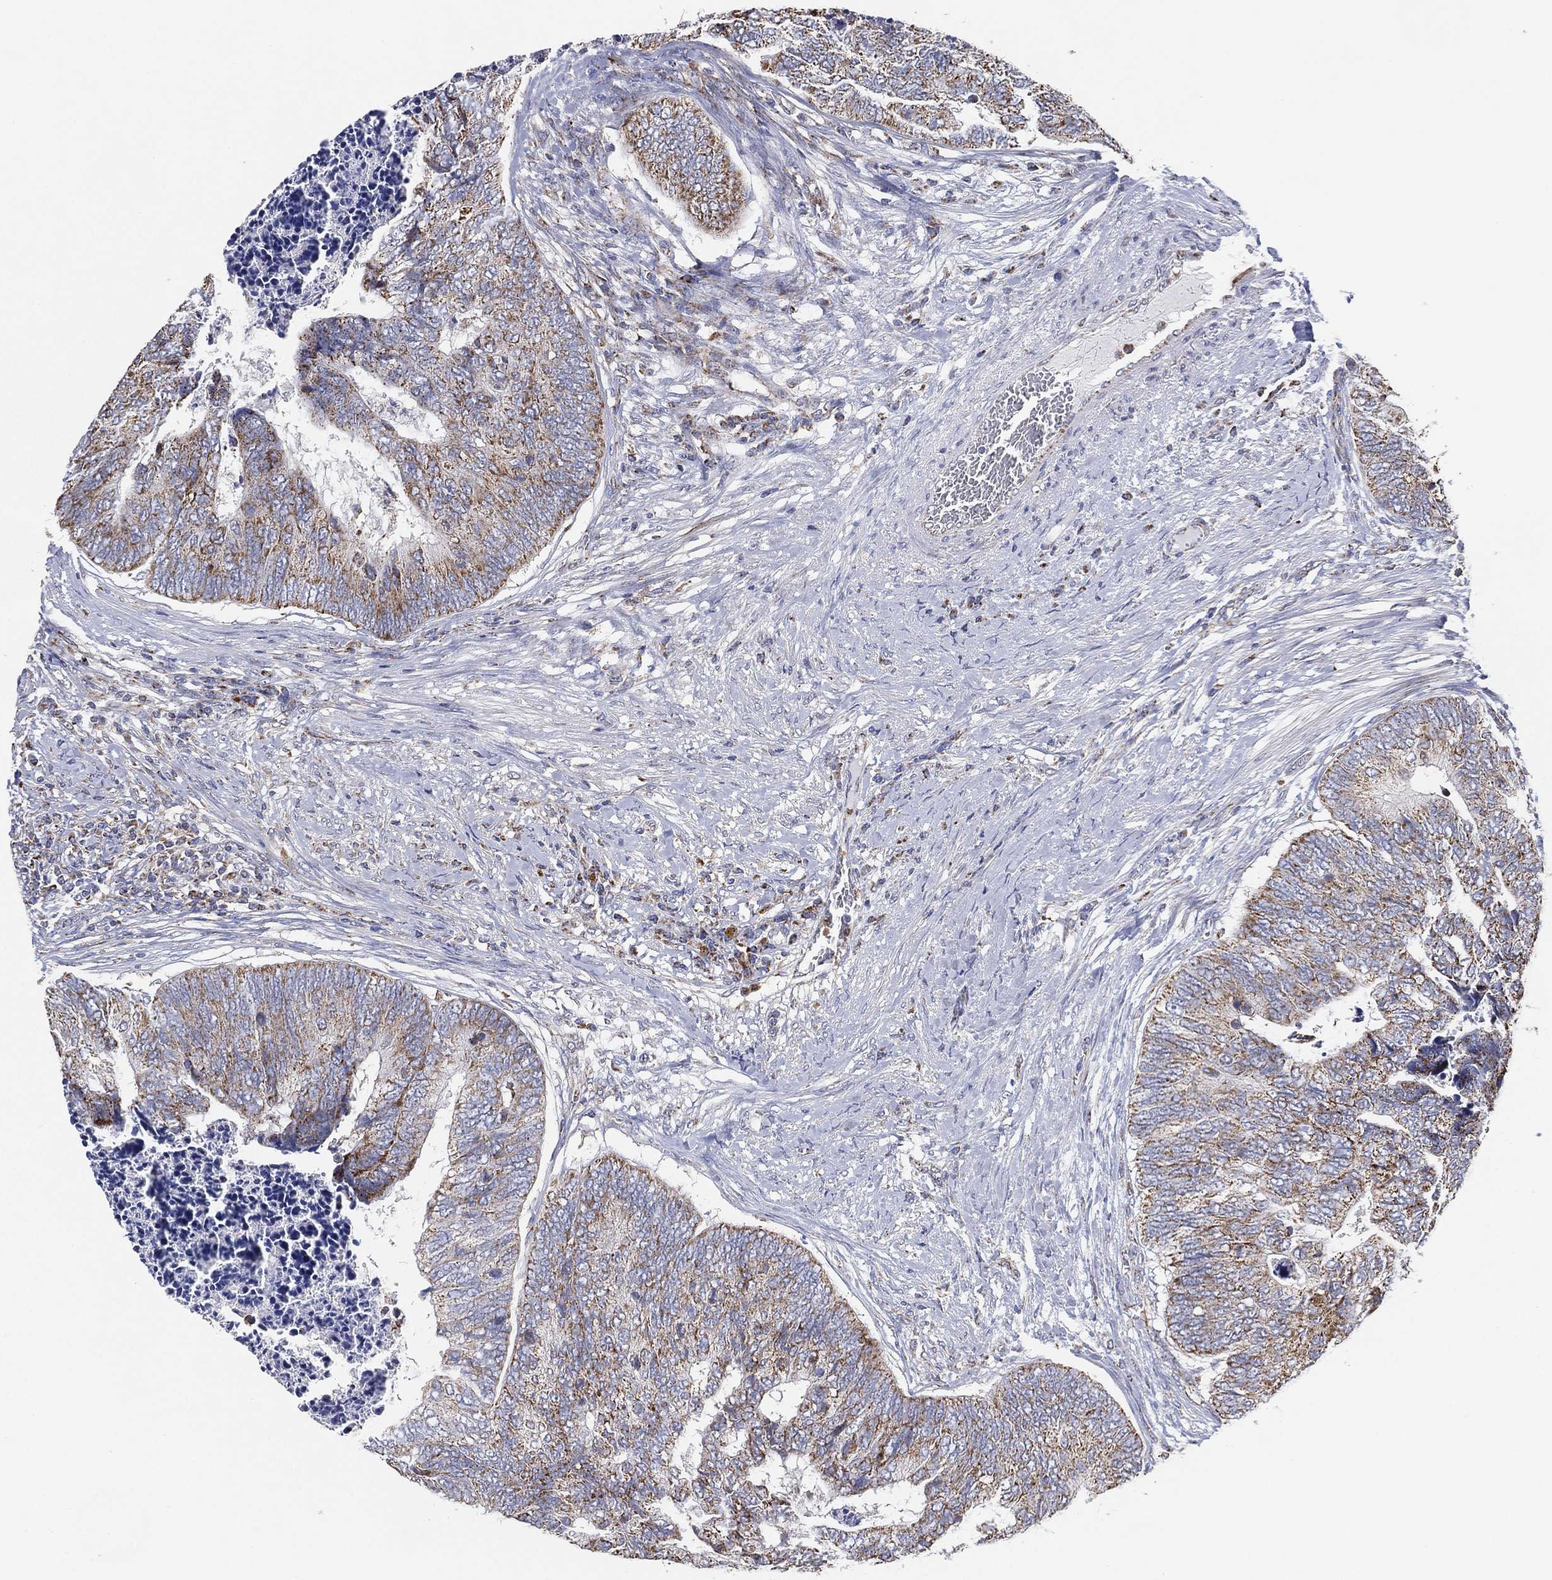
{"staining": {"intensity": "moderate", "quantity": "<25%", "location": "cytoplasmic/membranous"}, "tissue": "colorectal cancer", "cell_type": "Tumor cells", "image_type": "cancer", "snomed": [{"axis": "morphology", "description": "Adenocarcinoma, NOS"}, {"axis": "topography", "description": "Colon"}], "caption": "Immunohistochemistry (IHC) (DAB (3,3'-diaminobenzidine)) staining of colorectal adenocarcinoma reveals moderate cytoplasmic/membranous protein expression in approximately <25% of tumor cells.", "gene": "GCAT", "patient": {"sex": "female", "age": 67}}